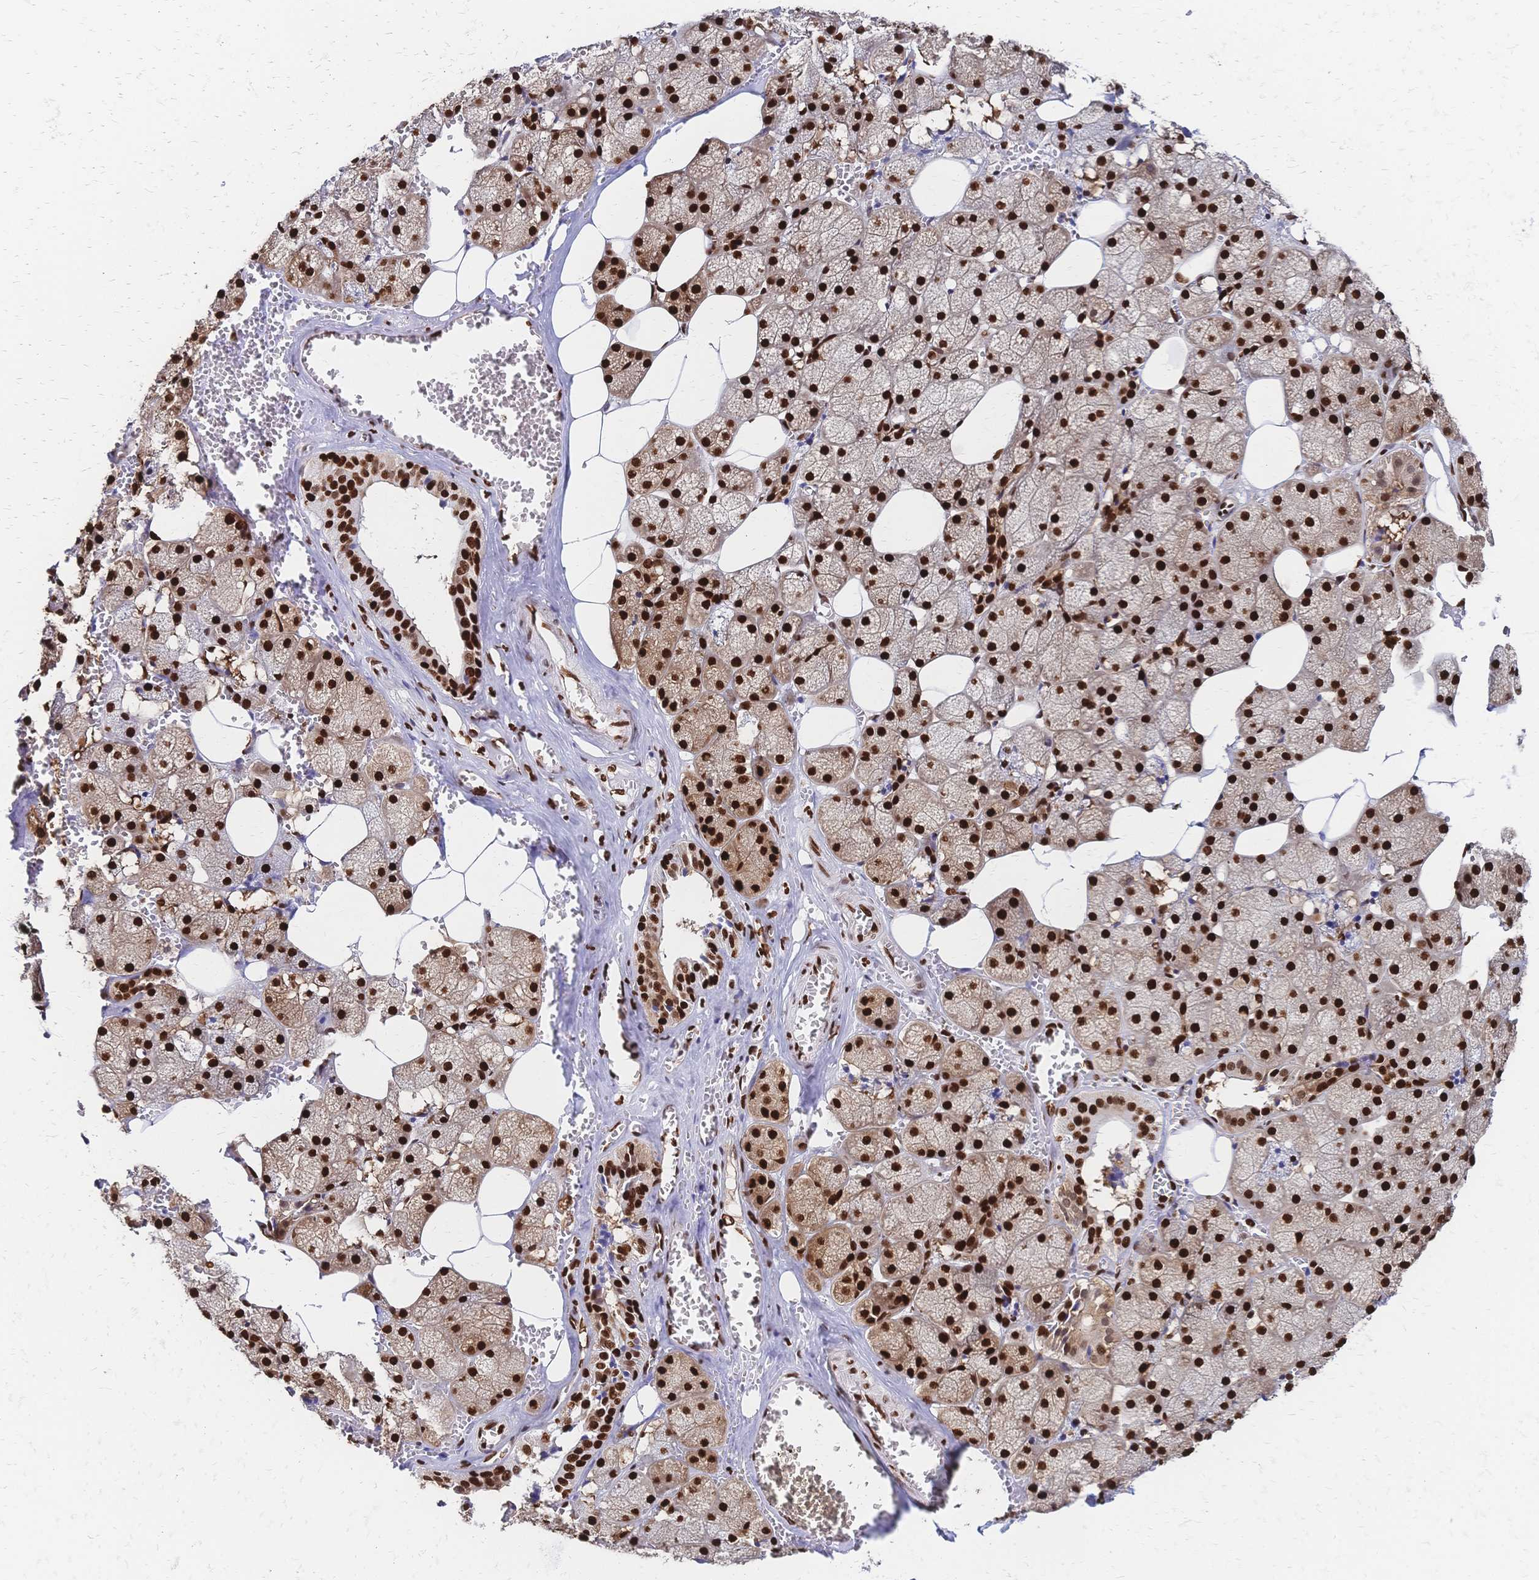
{"staining": {"intensity": "strong", "quantity": ">75%", "location": "nuclear"}, "tissue": "salivary gland", "cell_type": "Glandular cells", "image_type": "normal", "snomed": [{"axis": "morphology", "description": "Normal tissue, NOS"}, {"axis": "topography", "description": "Salivary gland"}, {"axis": "topography", "description": "Peripheral nerve tissue"}], "caption": "Immunohistochemical staining of unremarkable salivary gland reveals high levels of strong nuclear expression in approximately >75% of glandular cells. Nuclei are stained in blue.", "gene": "HDGF", "patient": {"sex": "male", "age": 38}}